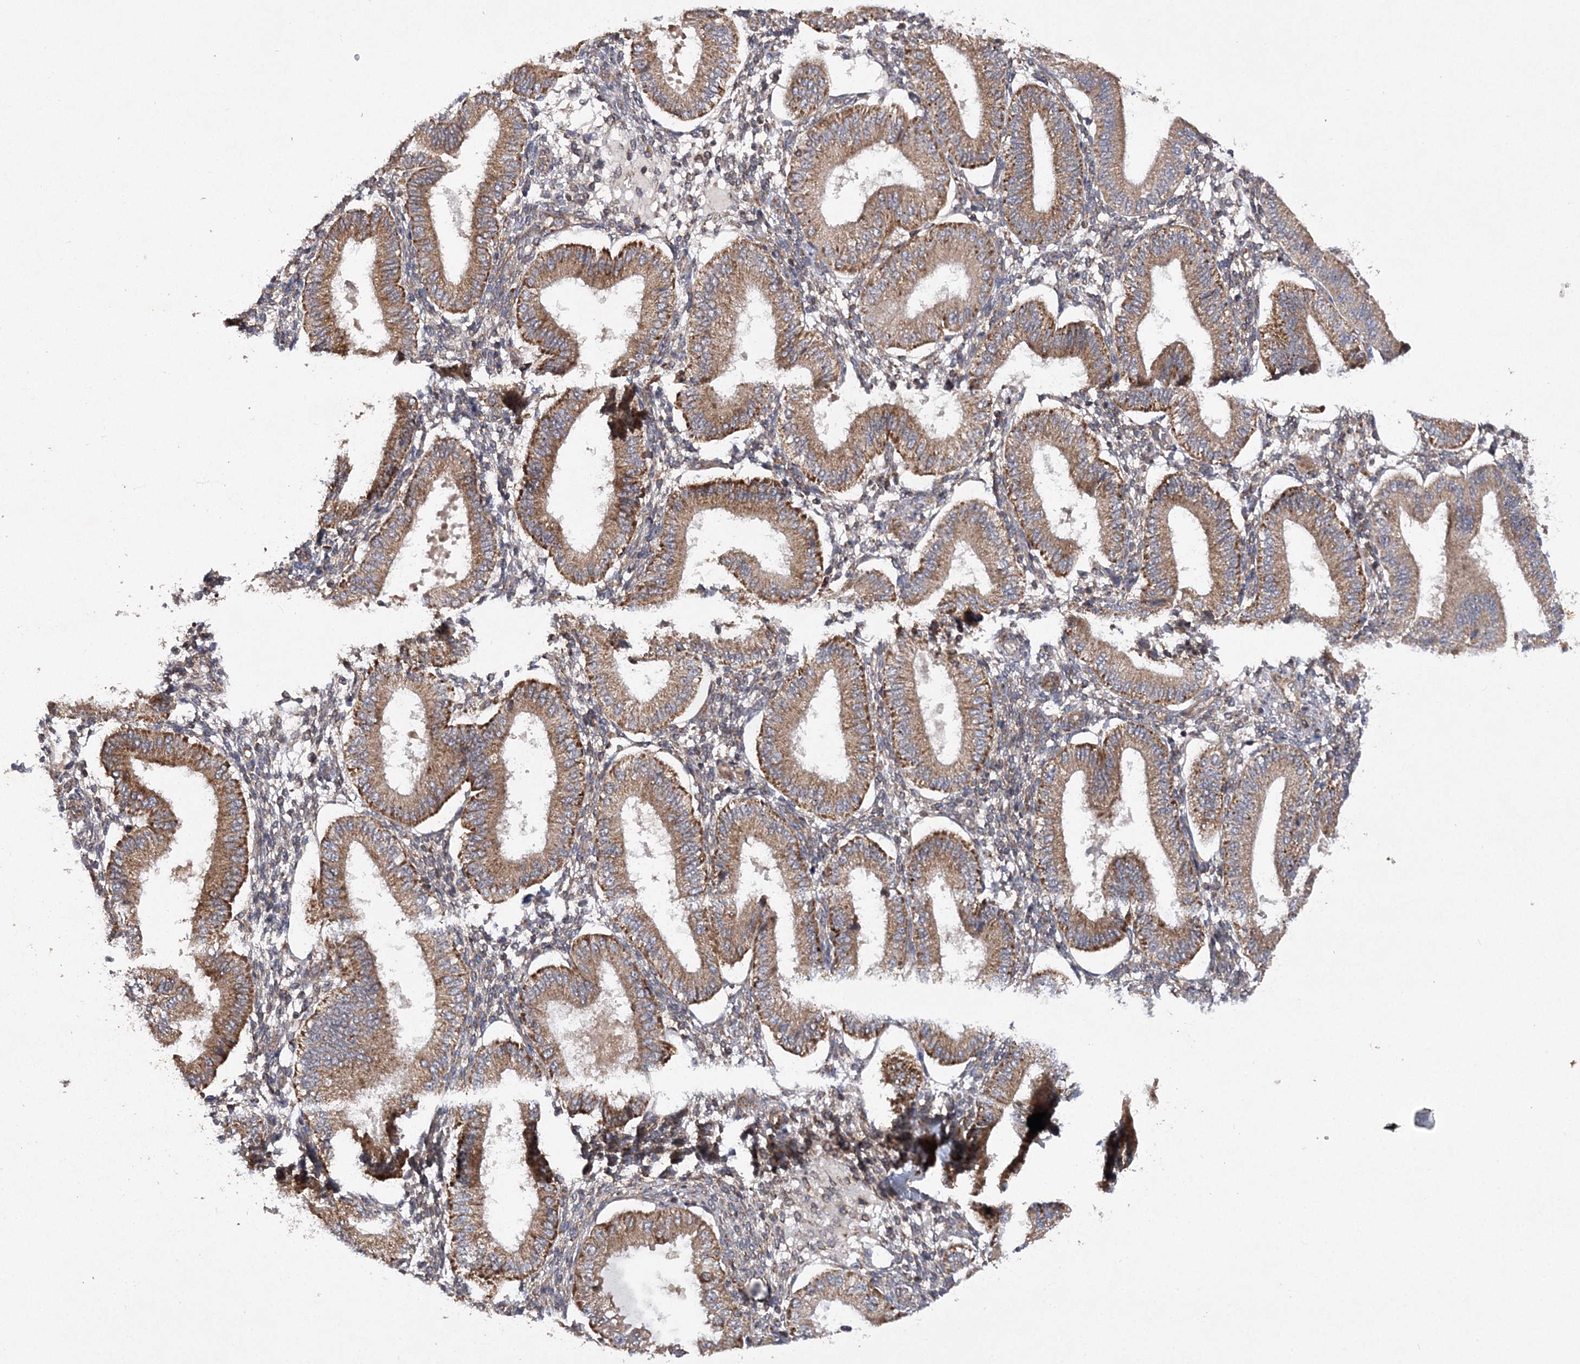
{"staining": {"intensity": "moderate", "quantity": "<25%", "location": "cytoplasmic/membranous"}, "tissue": "endometrium", "cell_type": "Cells in endometrial stroma", "image_type": "normal", "snomed": [{"axis": "morphology", "description": "Normal tissue, NOS"}, {"axis": "topography", "description": "Endometrium"}], "caption": "Protein expression analysis of unremarkable endometrium displays moderate cytoplasmic/membranous positivity in about <25% of cells in endometrial stroma. Nuclei are stained in blue.", "gene": "DNAJC13", "patient": {"sex": "female", "age": 39}}